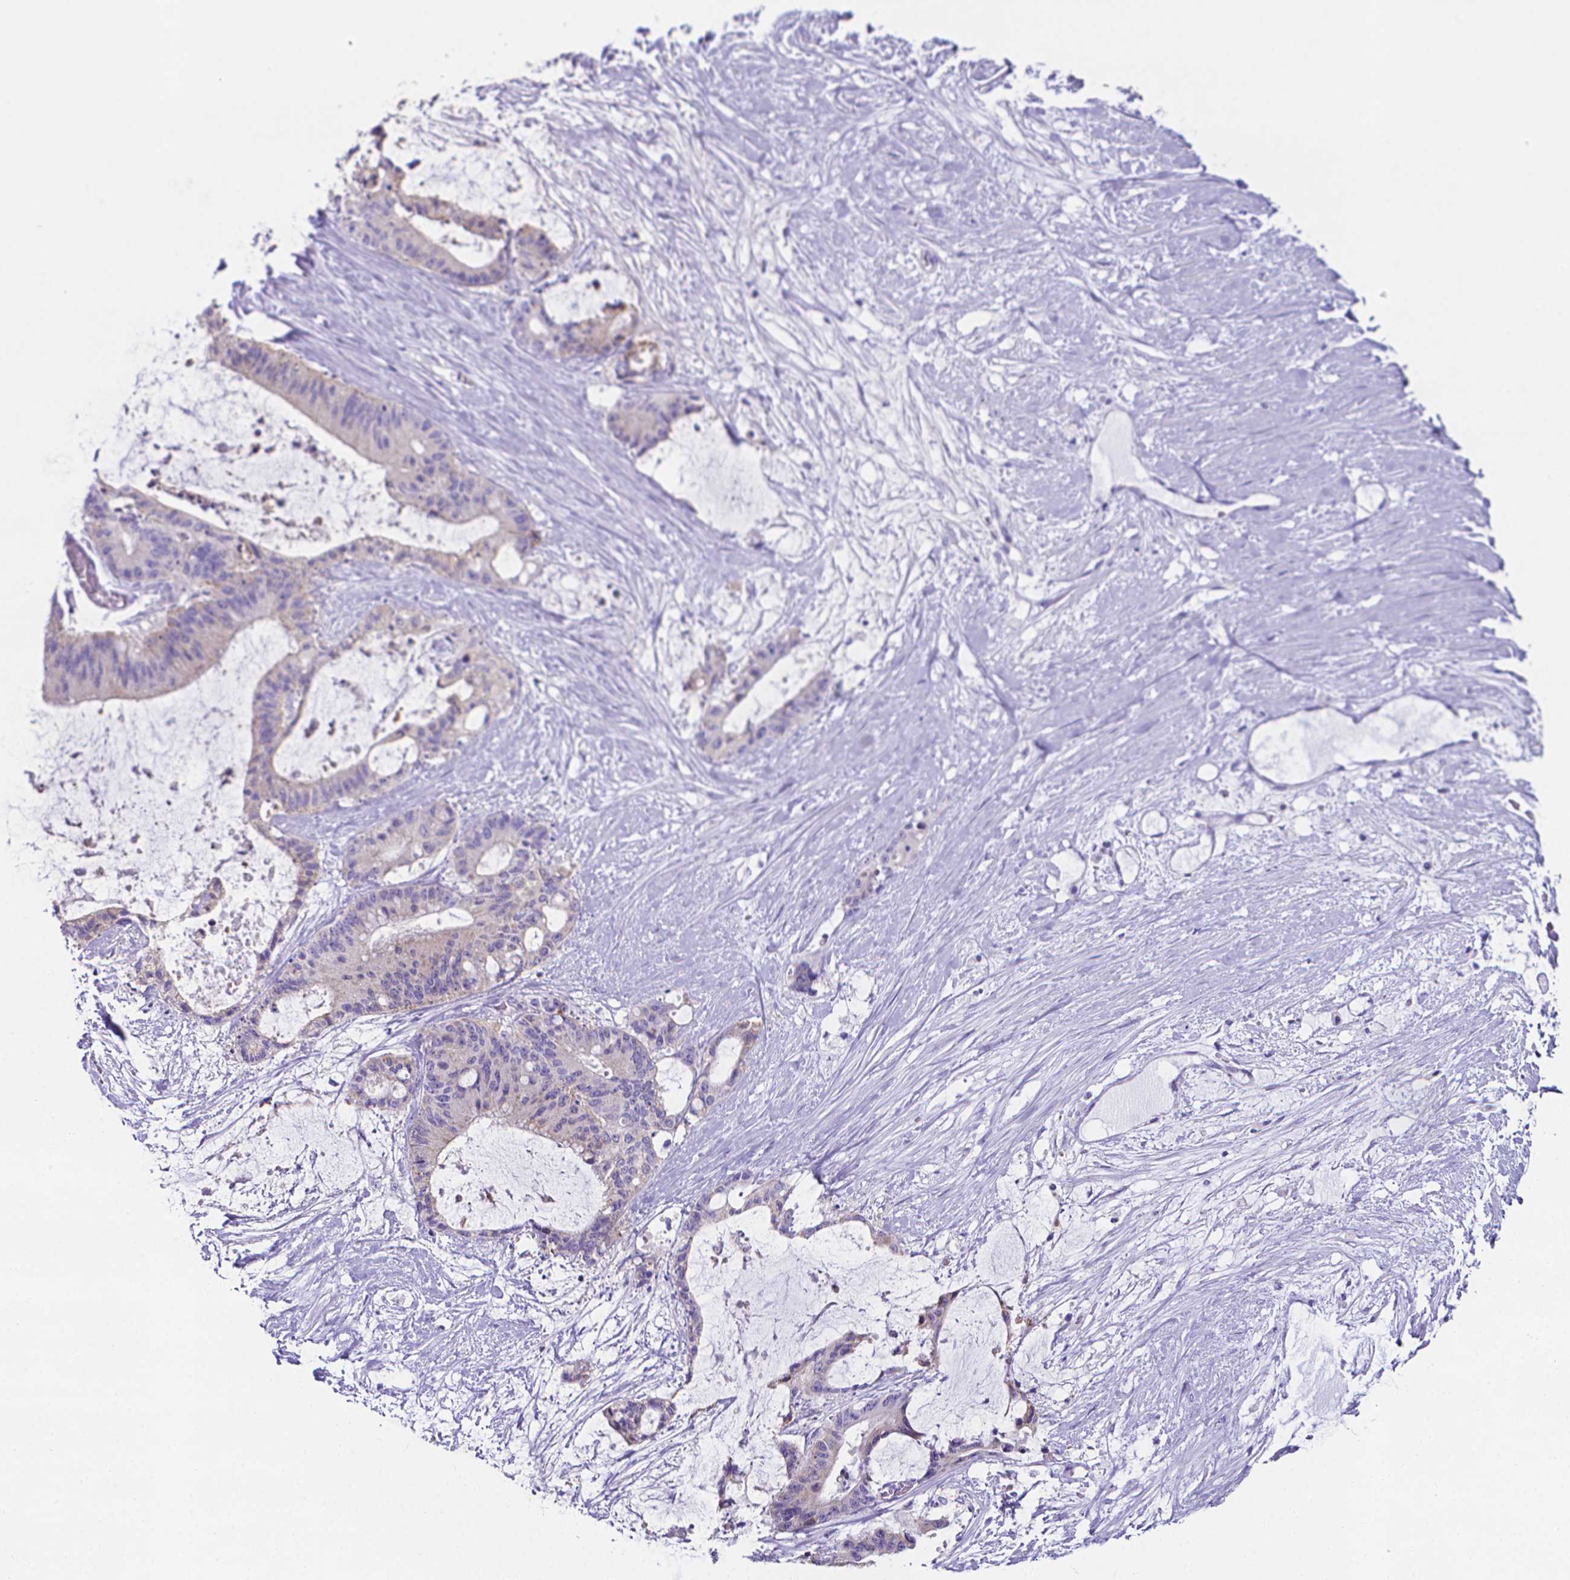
{"staining": {"intensity": "negative", "quantity": "none", "location": "none"}, "tissue": "liver cancer", "cell_type": "Tumor cells", "image_type": "cancer", "snomed": [{"axis": "morphology", "description": "Normal tissue, NOS"}, {"axis": "morphology", "description": "Cholangiocarcinoma"}, {"axis": "topography", "description": "Liver"}, {"axis": "topography", "description": "Peripheral nerve tissue"}], "caption": "Tumor cells are negative for brown protein staining in cholangiocarcinoma (liver).", "gene": "LRRC73", "patient": {"sex": "female", "age": 73}}